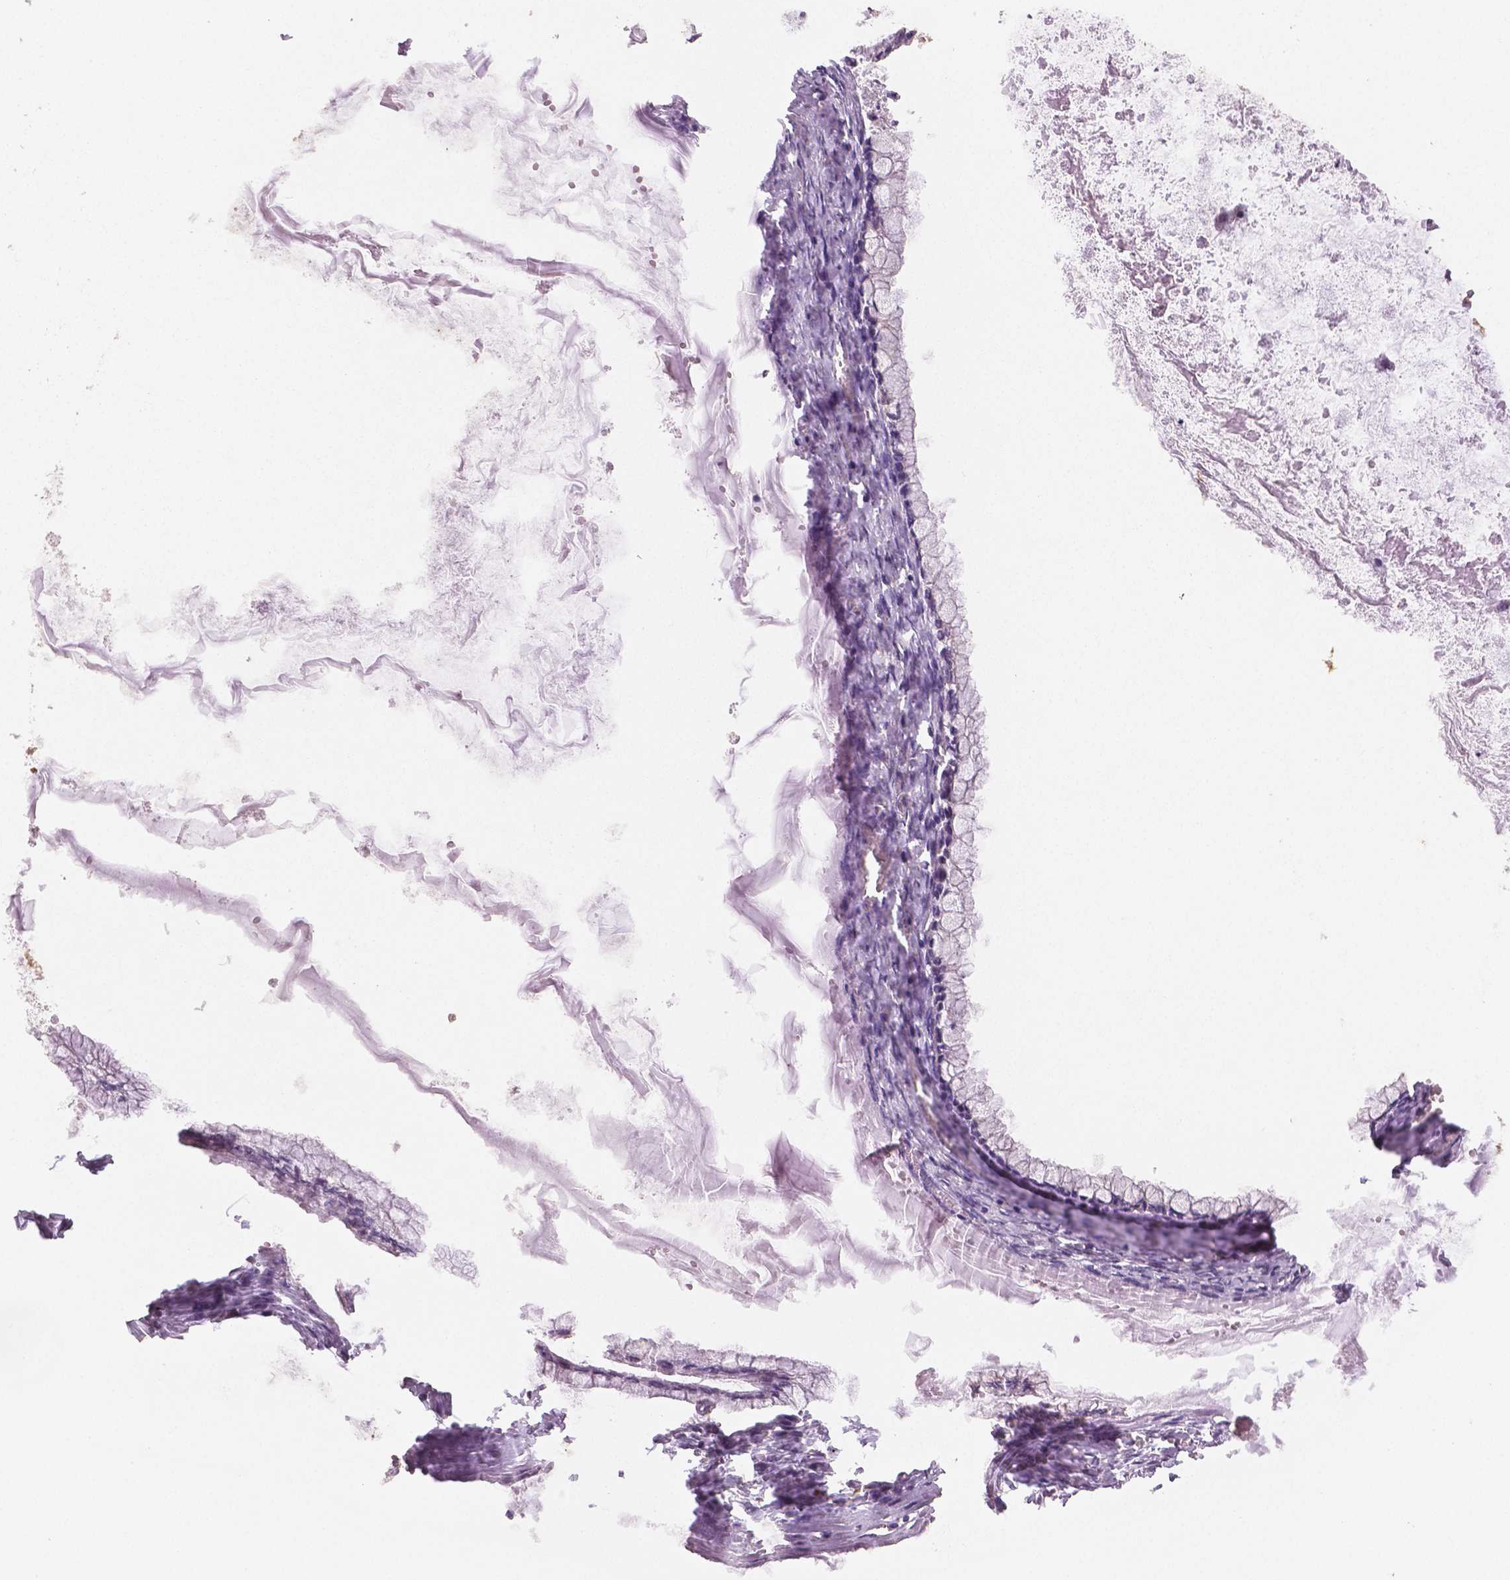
{"staining": {"intensity": "moderate", "quantity": "25%-75%", "location": "cytoplasmic/membranous"}, "tissue": "ovarian cancer", "cell_type": "Tumor cells", "image_type": "cancer", "snomed": [{"axis": "morphology", "description": "Cystadenocarcinoma, mucinous, NOS"}, {"axis": "topography", "description": "Ovary"}], "caption": "DAB immunohistochemical staining of human ovarian cancer demonstrates moderate cytoplasmic/membranous protein positivity in approximately 25%-75% of tumor cells.", "gene": "STAT3", "patient": {"sex": "female", "age": 67}}